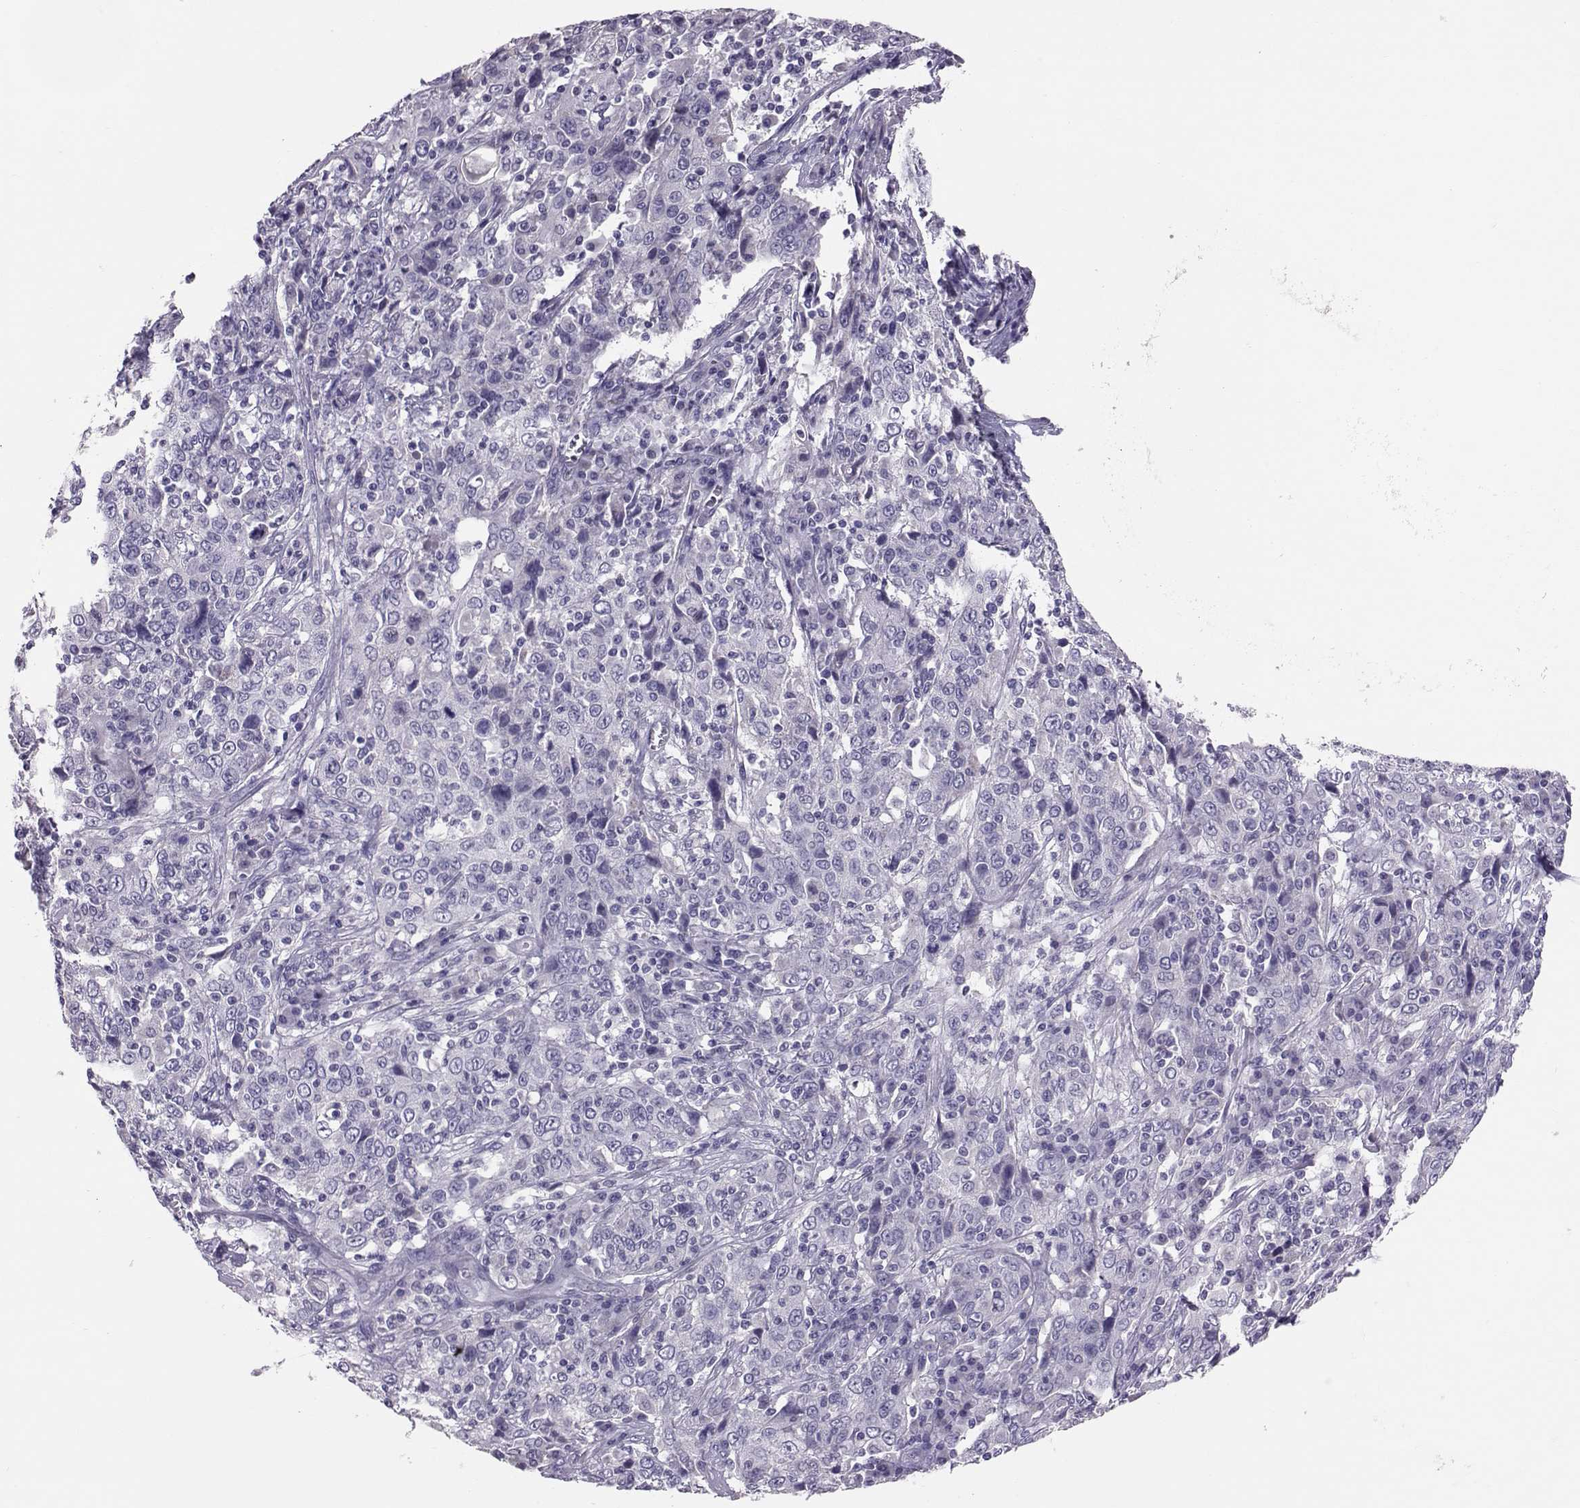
{"staining": {"intensity": "negative", "quantity": "none", "location": "none"}, "tissue": "cervical cancer", "cell_type": "Tumor cells", "image_type": "cancer", "snomed": [{"axis": "morphology", "description": "Squamous cell carcinoma, NOS"}, {"axis": "topography", "description": "Cervix"}], "caption": "There is no significant positivity in tumor cells of cervical cancer (squamous cell carcinoma).", "gene": "DNAAF1", "patient": {"sex": "female", "age": 46}}